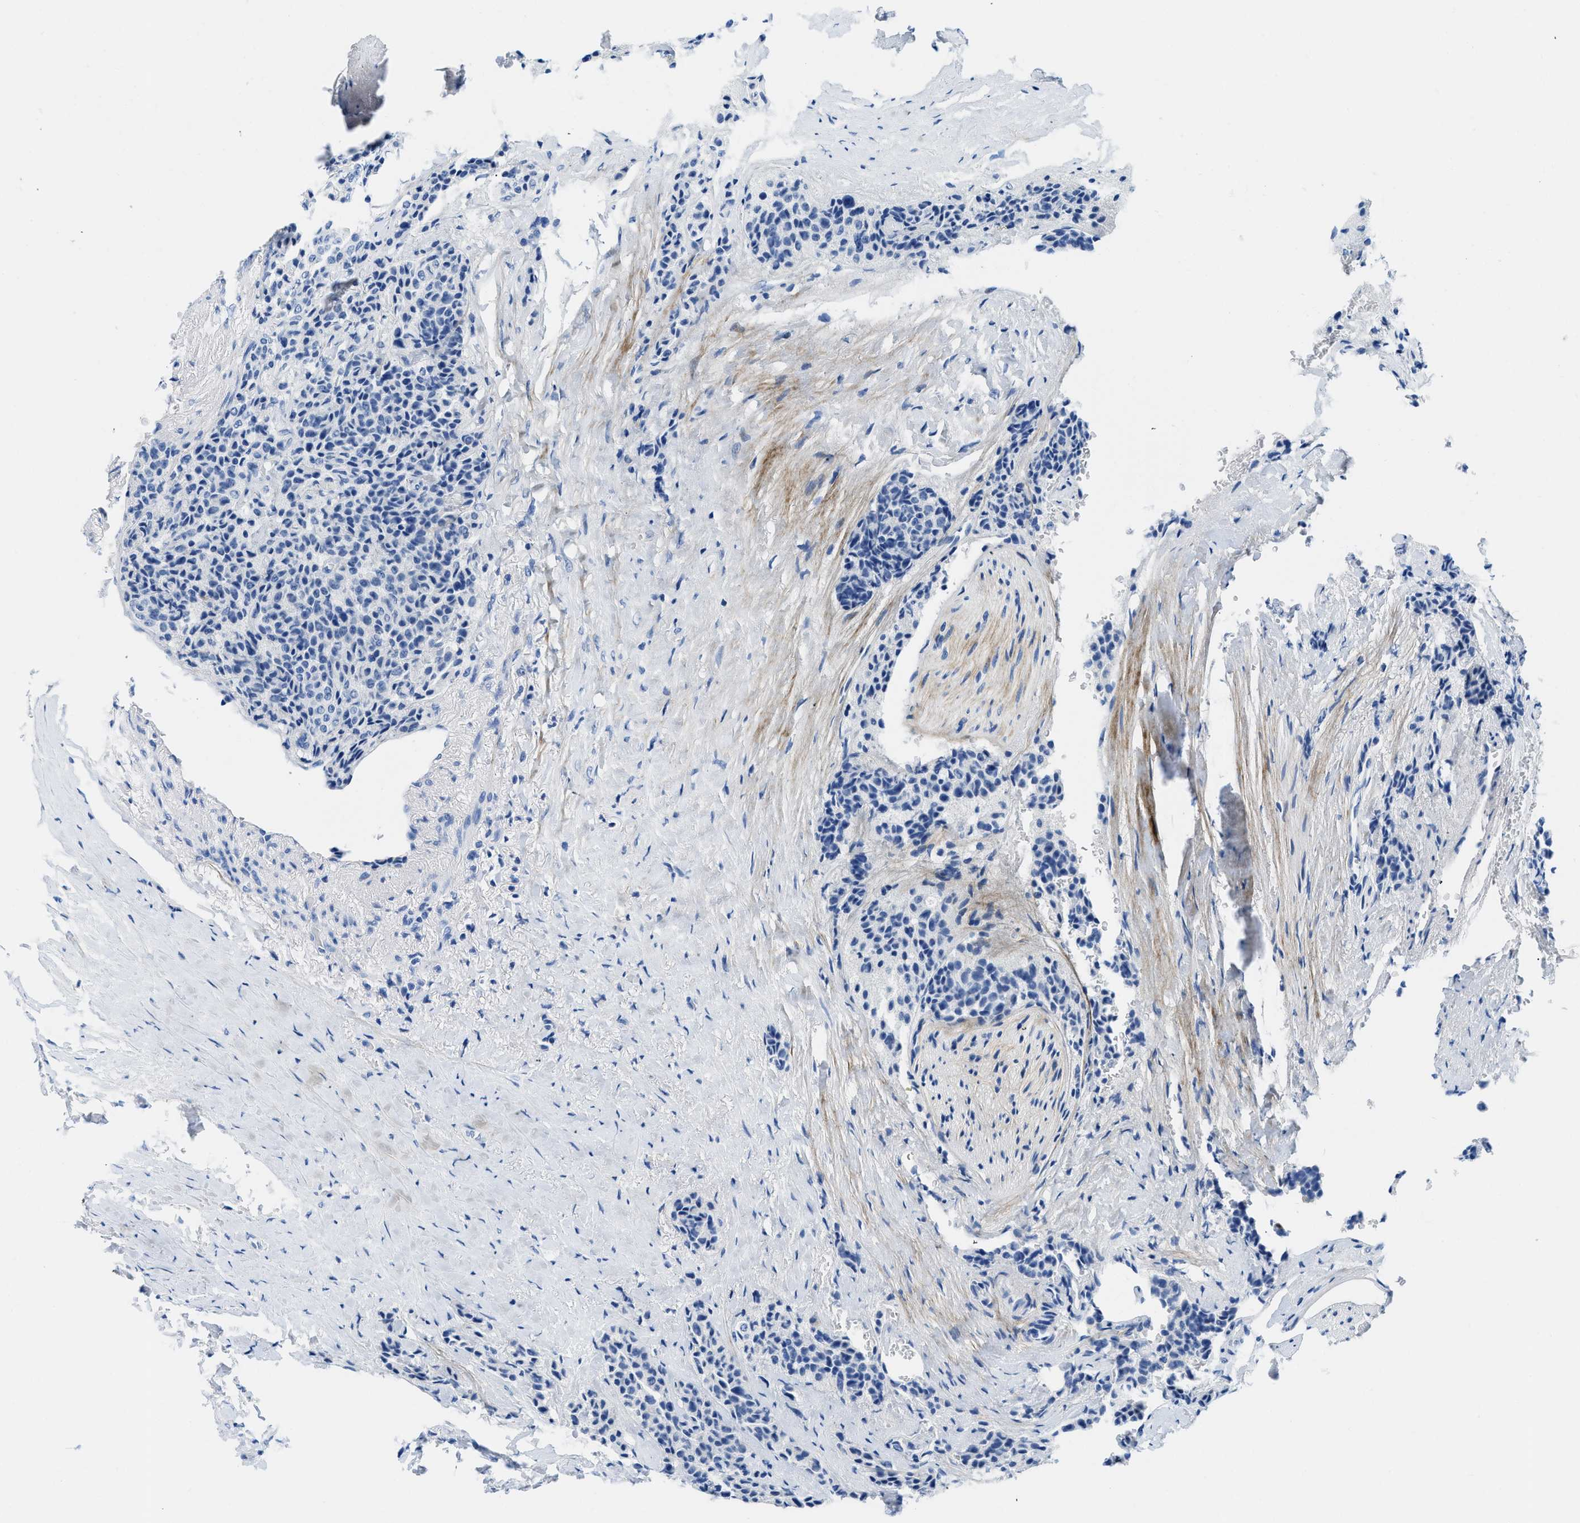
{"staining": {"intensity": "negative", "quantity": "none", "location": "none"}, "tissue": "carcinoid", "cell_type": "Tumor cells", "image_type": "cancer", "snomed": [{"axis": "morphology", "description": "Carcinoid, malignant, NOS"}, {"axis": "topography", "description": "Colon"}], "caption": "Micrograph shows no significant protein expression in tumor cells of carcinoid.", "gene": "COL3A1", "patient": {"sex": "female", "age": 61}}